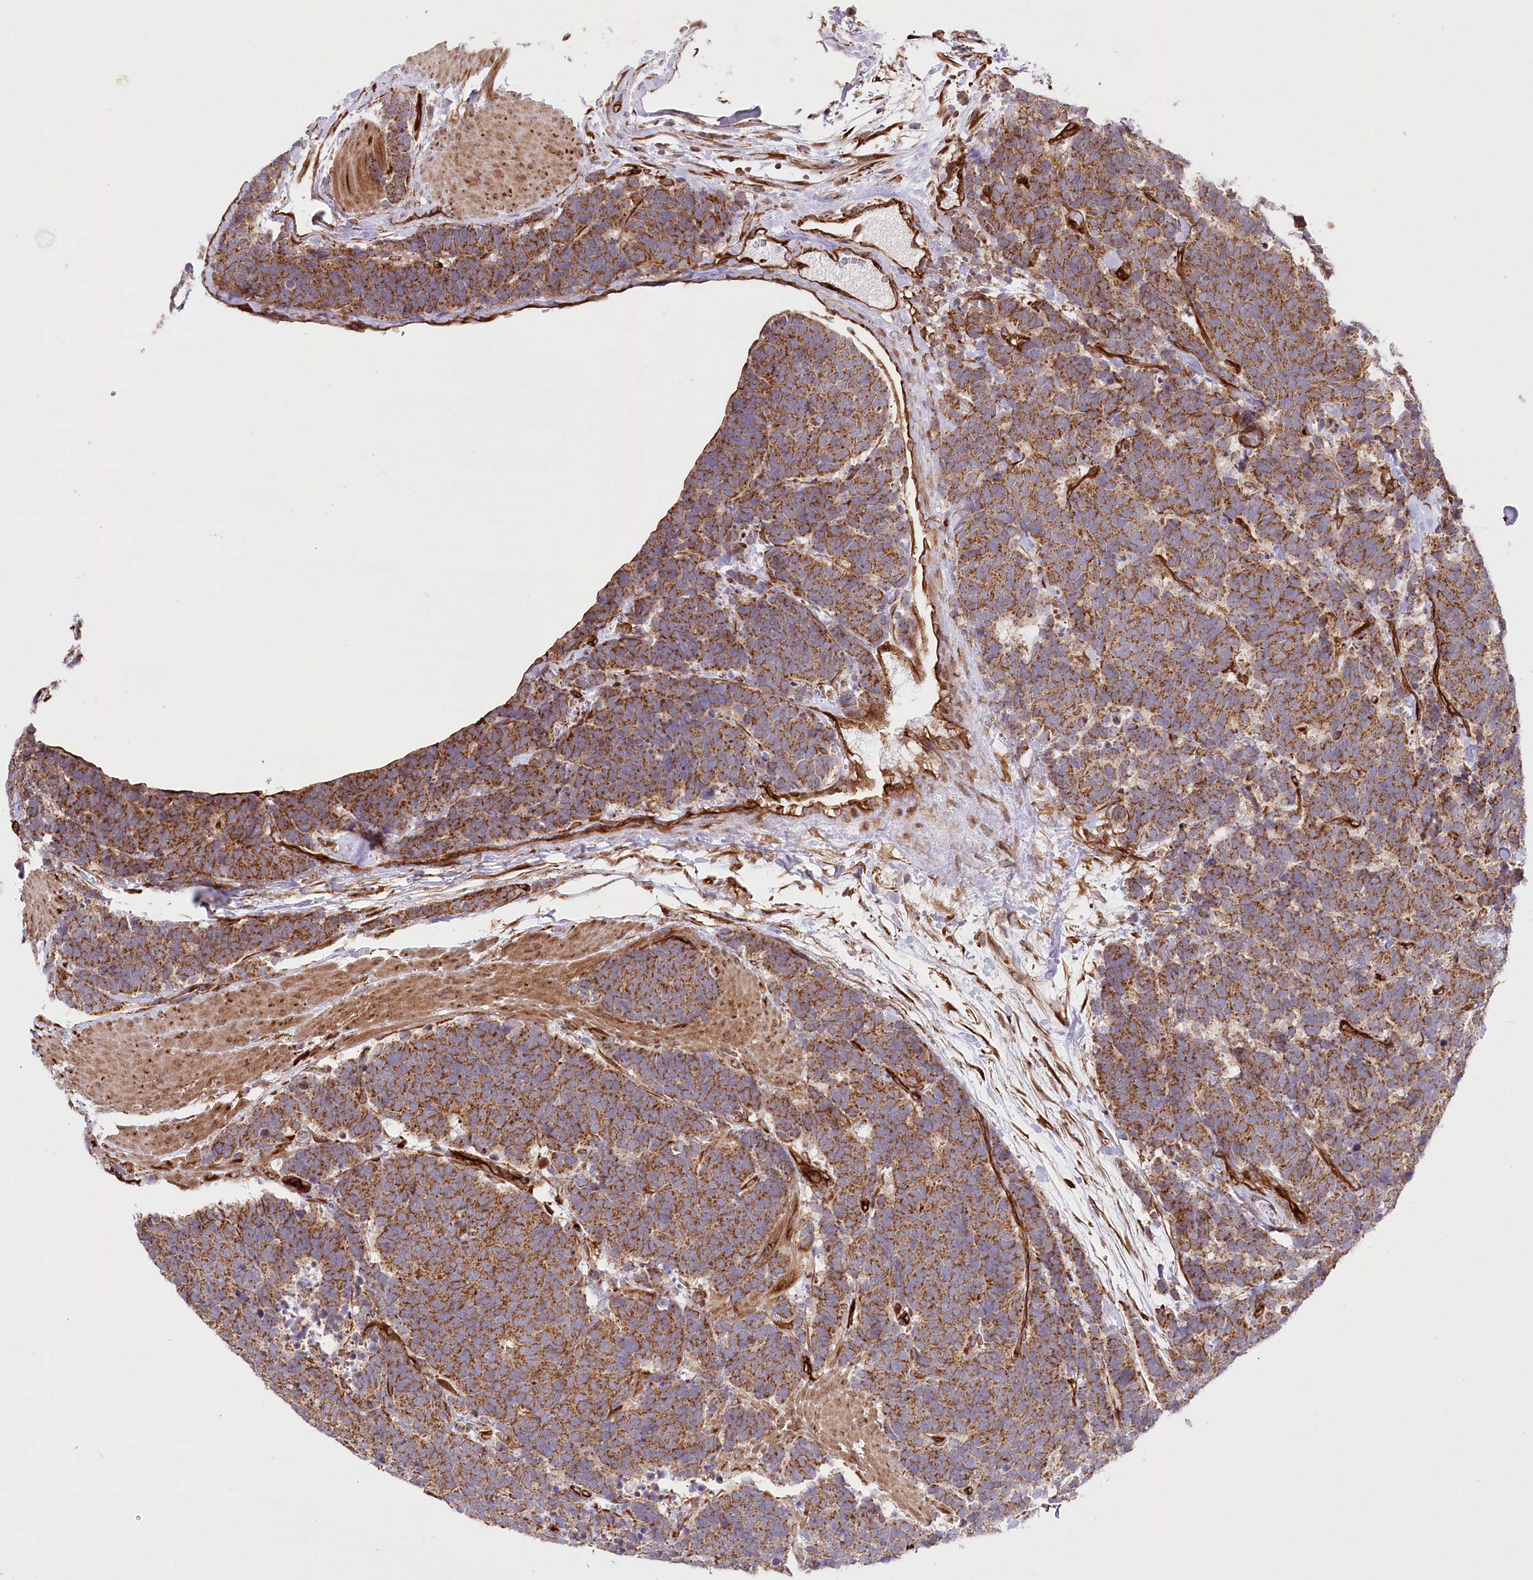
{"staining": {"intensity": "strong", "quantity": ">75%", "location": "cytoplasmic/membranous"}, "tissue": "carcinoid", "cell_type": "Tumor cells", "image_type": "cancer", "snomed": [{"axis": "morphology", "description": "Carcinoma, NOS"}, {"axis": "morphology", "description": "Carcinoid, malignant, NOS"}, {"axis": "topography", "description": "Urinary bladder"}], "caption": "Protein staining of carcinoid tissue shows strong cytoplasmic/membranous expression in about >75% of tumor cells.", "gene": "MTPAP", "patient": {"sex": "male", "age": 57}}